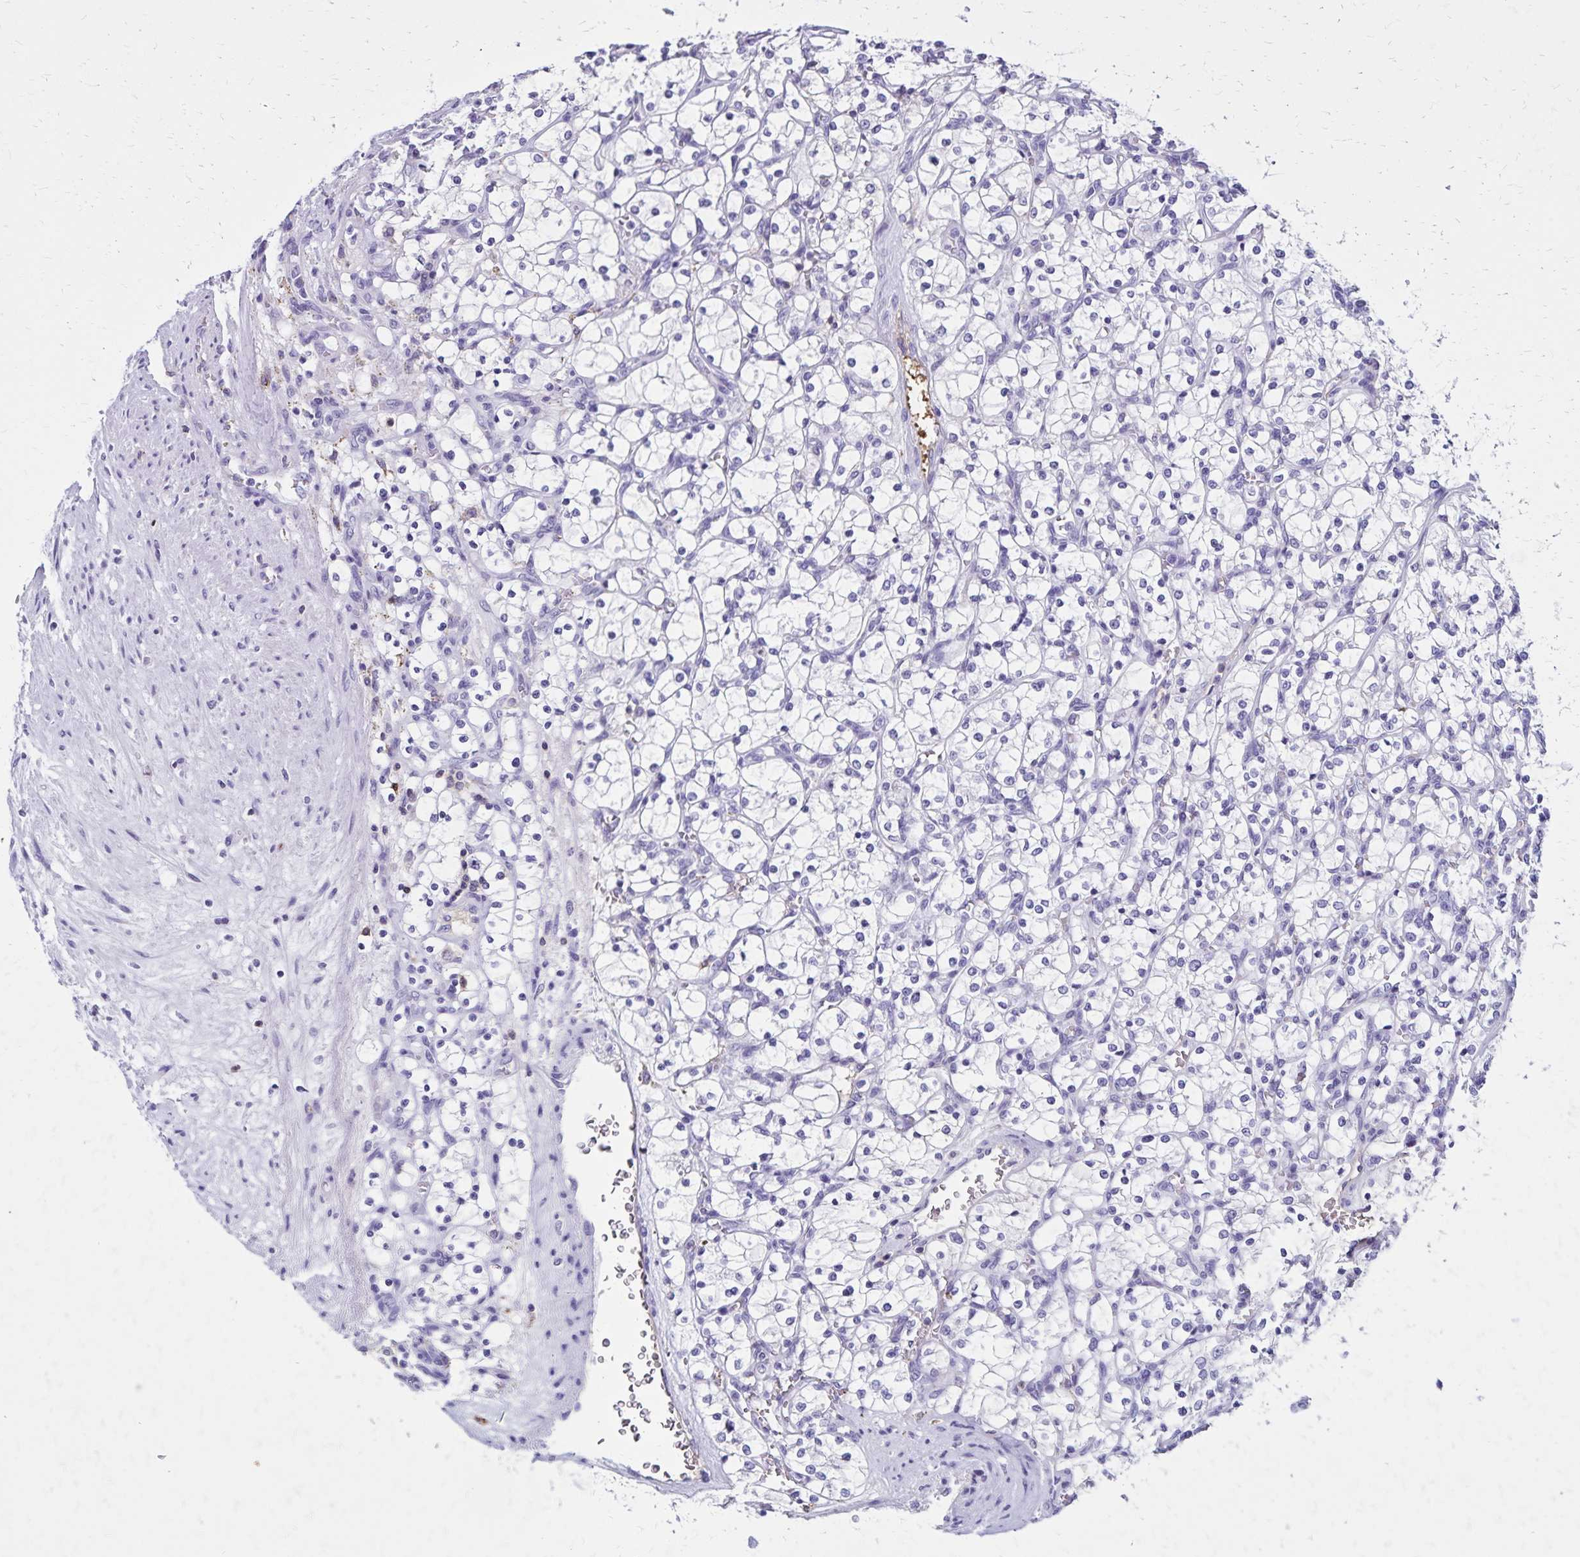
{"staining": {"intensity": "negative", "quantity": "none", "location": "none"}, "tissue": "renal cancer", "cell_type": "Tumor cells", "image_type": "cancer", "snomed": [{"axis": "morphology", "description": "Adenocarcinoma, NOS"}, {"axis": "topography", "description": "Kidney"}], "caption": "A micrograph of human renal cancer is negative for staining in tumor cells. (Brightfield microscopy of DAB (3,3'-diaminobenzidine) IHC at high magnification).", "gene": "CD27", "patient": {"sex": "female", "age": 69}}